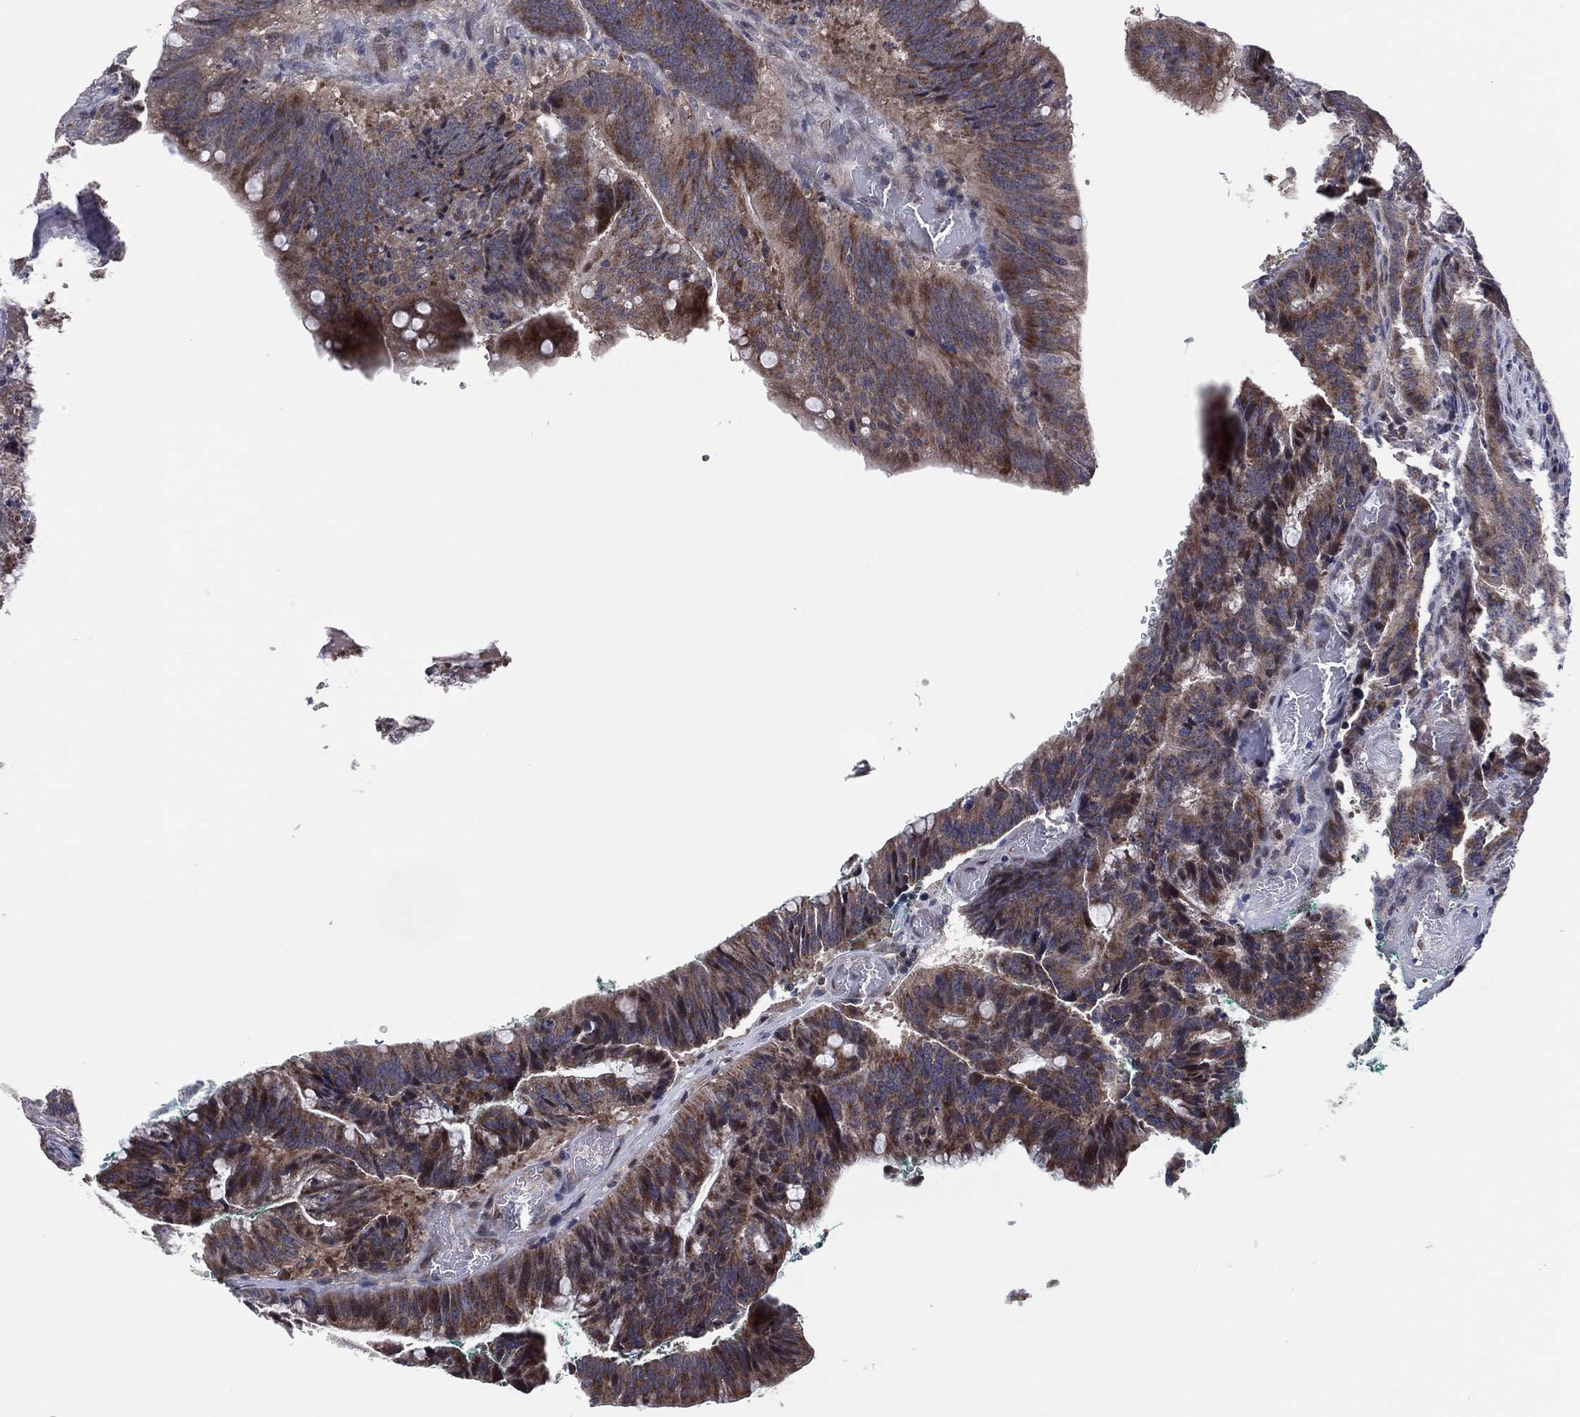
{"staining": {"intensity": "moderate", "quantity": "25%-75%", "location": "cytoplasmic/membranous"}, "tissue": "colorectal cancer", "cell_type": "Tumor cells", "image_type": "cancer", "snomed": [{"axis": "morphology", "description": "Adenocarcinoma, NOS"}, {"axis": "topography", "description": "Colon"}], "caption": "A high-resolution image shows IHC staining of adenocarcinoma (colorectal), which reveals moderate cytoplasmic/membranous expression in about 25%-75% of tumor cells. (DAB IHC with brightfield microscopy, high magnification).", "gene": "SNCG", "patient": {"sex": "female", "age": 87}}